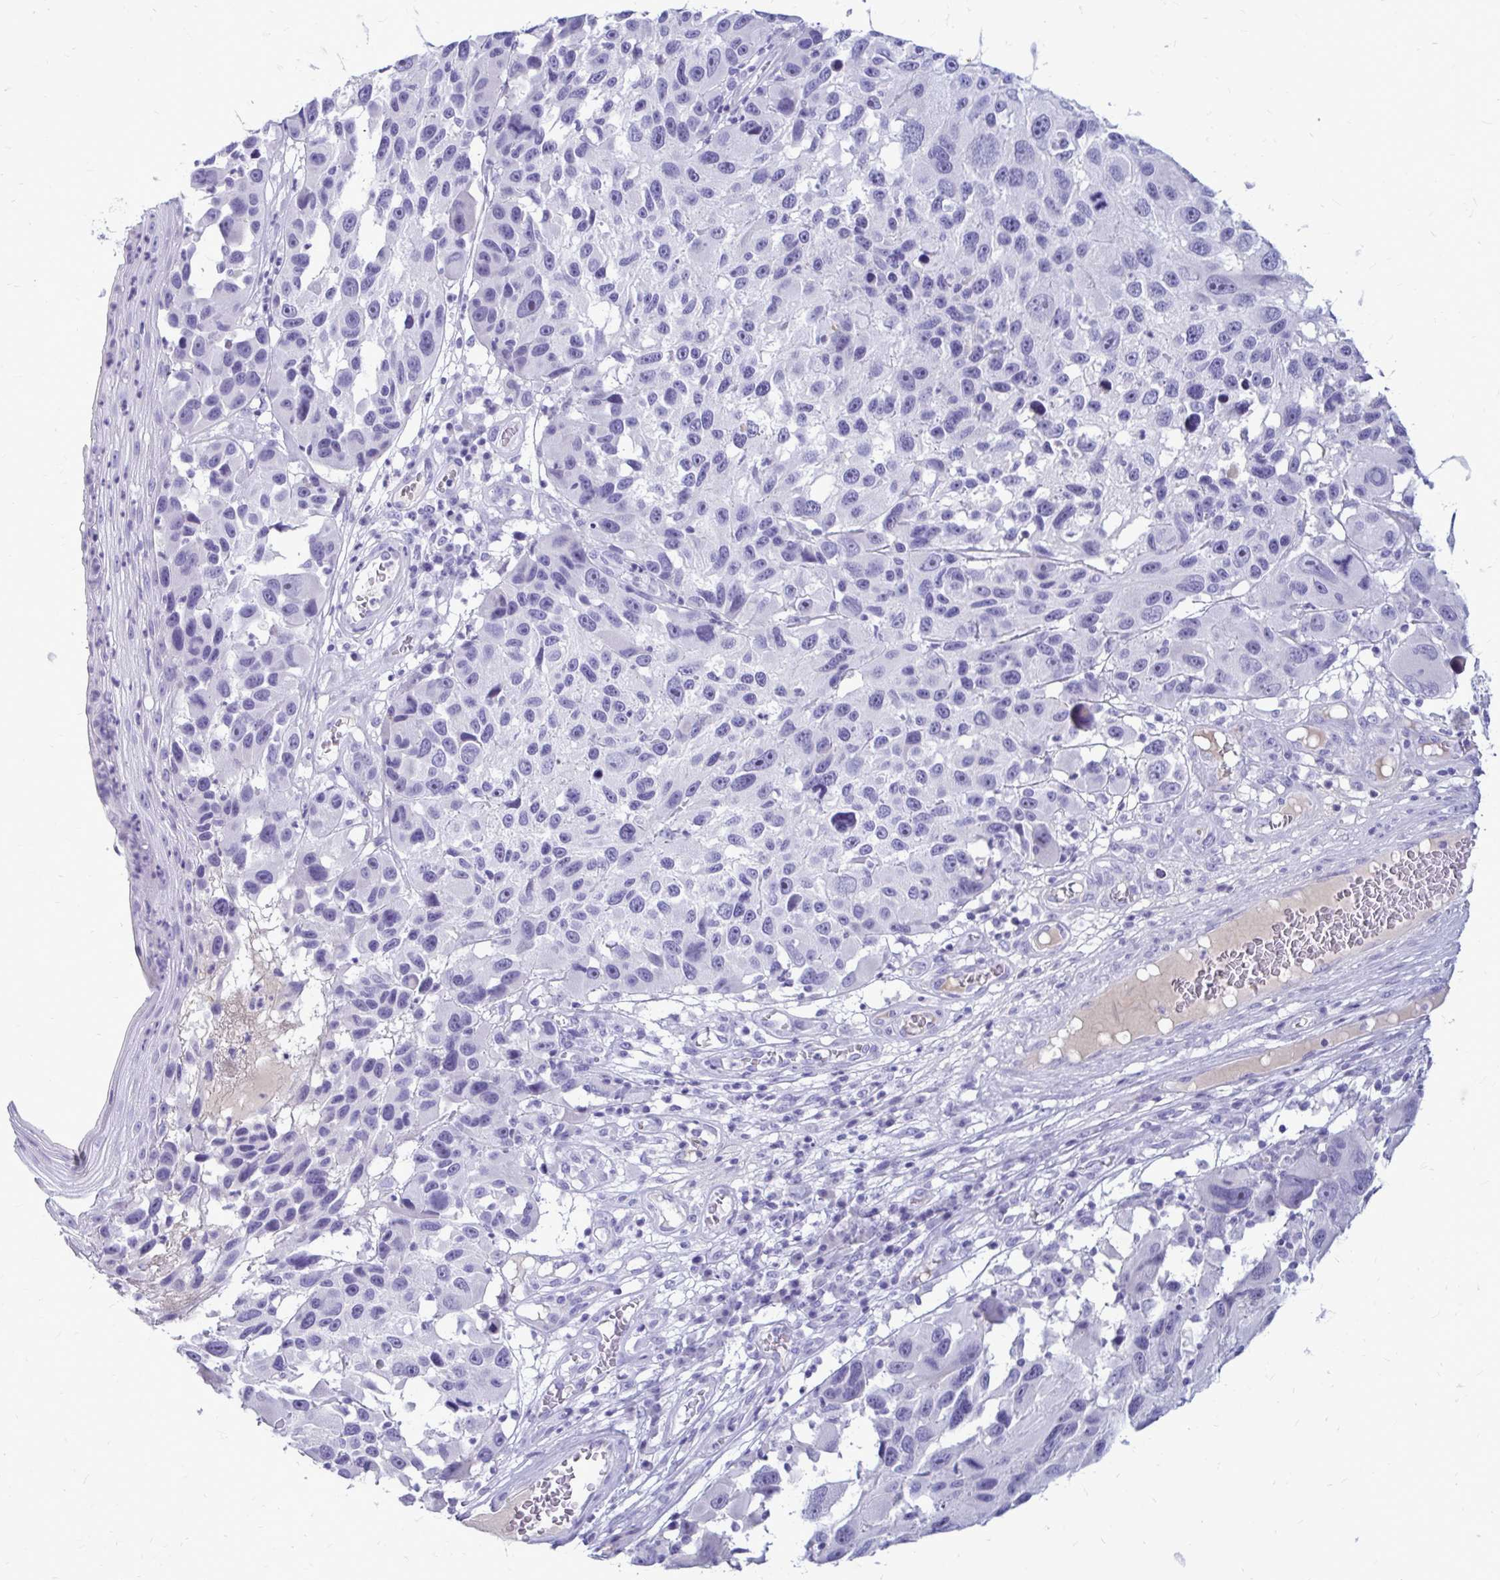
{"staining": {"intensity": "negative", "quantity": "none", "location": "none"}, "tissue": "melanoma", "cell_type": "Tumor cells", "image_type": "cancer", "snomed": [{"axis": "morphology", "description": "Malignant melanoma, NOS"}, {"axis": "topography", "description": "Skin"}], "caption": "Immunohistochemical staining of human melanoma demonstrates no significant staining in tumor cells.", "gene": "NANOGNB", "patient": {"sex": "male", "age": 53}}